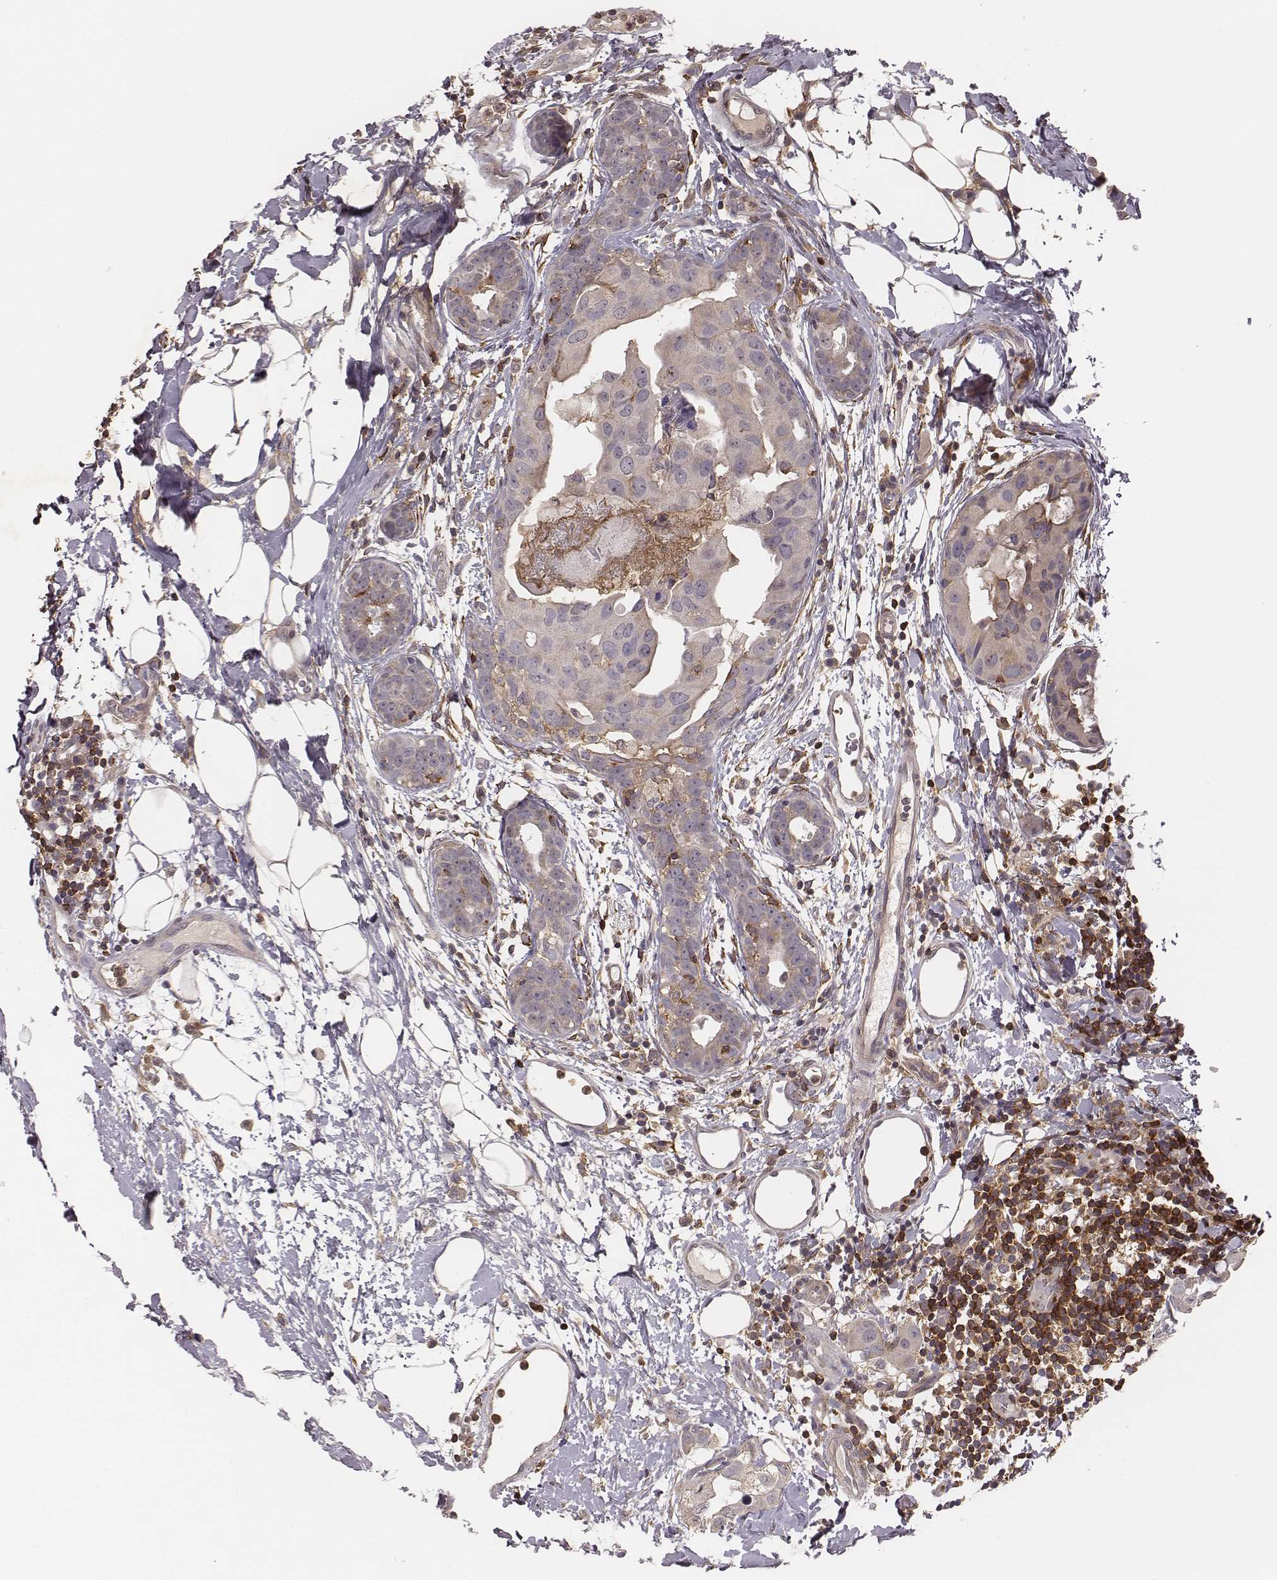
{"staining": {"intensity": "negative", "quantity": "none", "location": "none"}, "tissue": "breast cancer", "cell_type": "Tumor cells", "image_type": "cancer", "snomed": [{"axis": "morphology", "description": "Normal tissue, NOS"}, {"axis": "morphology", "description": "Duct carcinoma"}, {"axis": "topography", "description": "Breast"}], "caption": "Immunohistochemical staining of breast intraductal carcinoma displays no significant expression in tumor cells. (Immunohistochemistry, brightfield microscopy, high magnification).", "gene": "PILRA", "patient": {"sex": "female", "age": 40}}